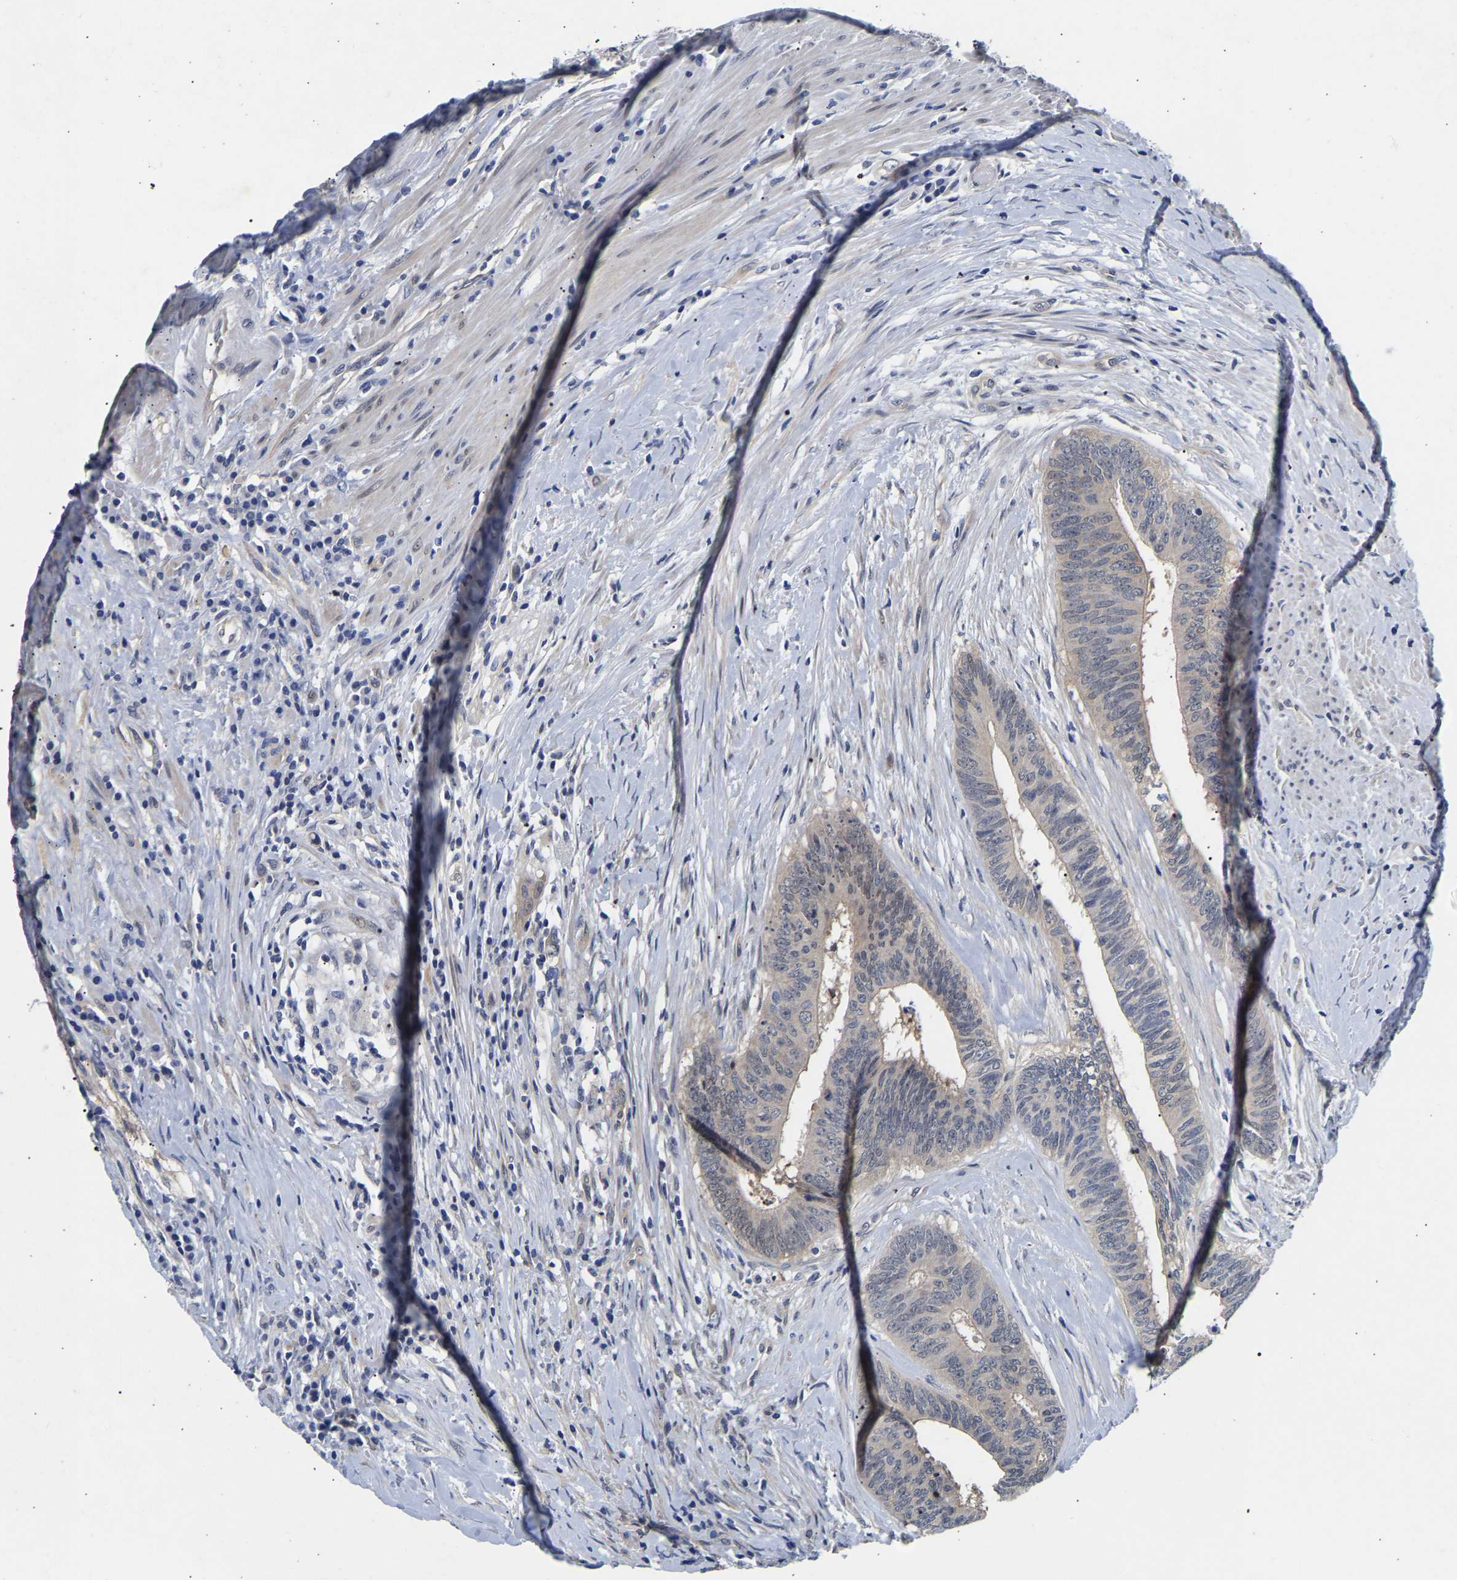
{"staining": {"intensity": "negative", "quantity": "none", "location": "none"}, "tissue": "colorectal cancer", "cell_type": "Tumor cells", "image_type": "cancer", "snomed": [{"axis": "morphology", "description": "Adenocarcinoma, NOS"}, {"axis": "topography", "description": "Rectum"}], "caption": "This image is of colorectal cancer (adenocarcinoma) stained with immunohistochemistry to label a protein in brown with the nuclei are counter-stained blue. There is no staining in tumor cells. (DAB immunohistochemistry (IHC), high magnification).", "gene": "CCDC6", "patient": {"sex": "male", "age": 72}}